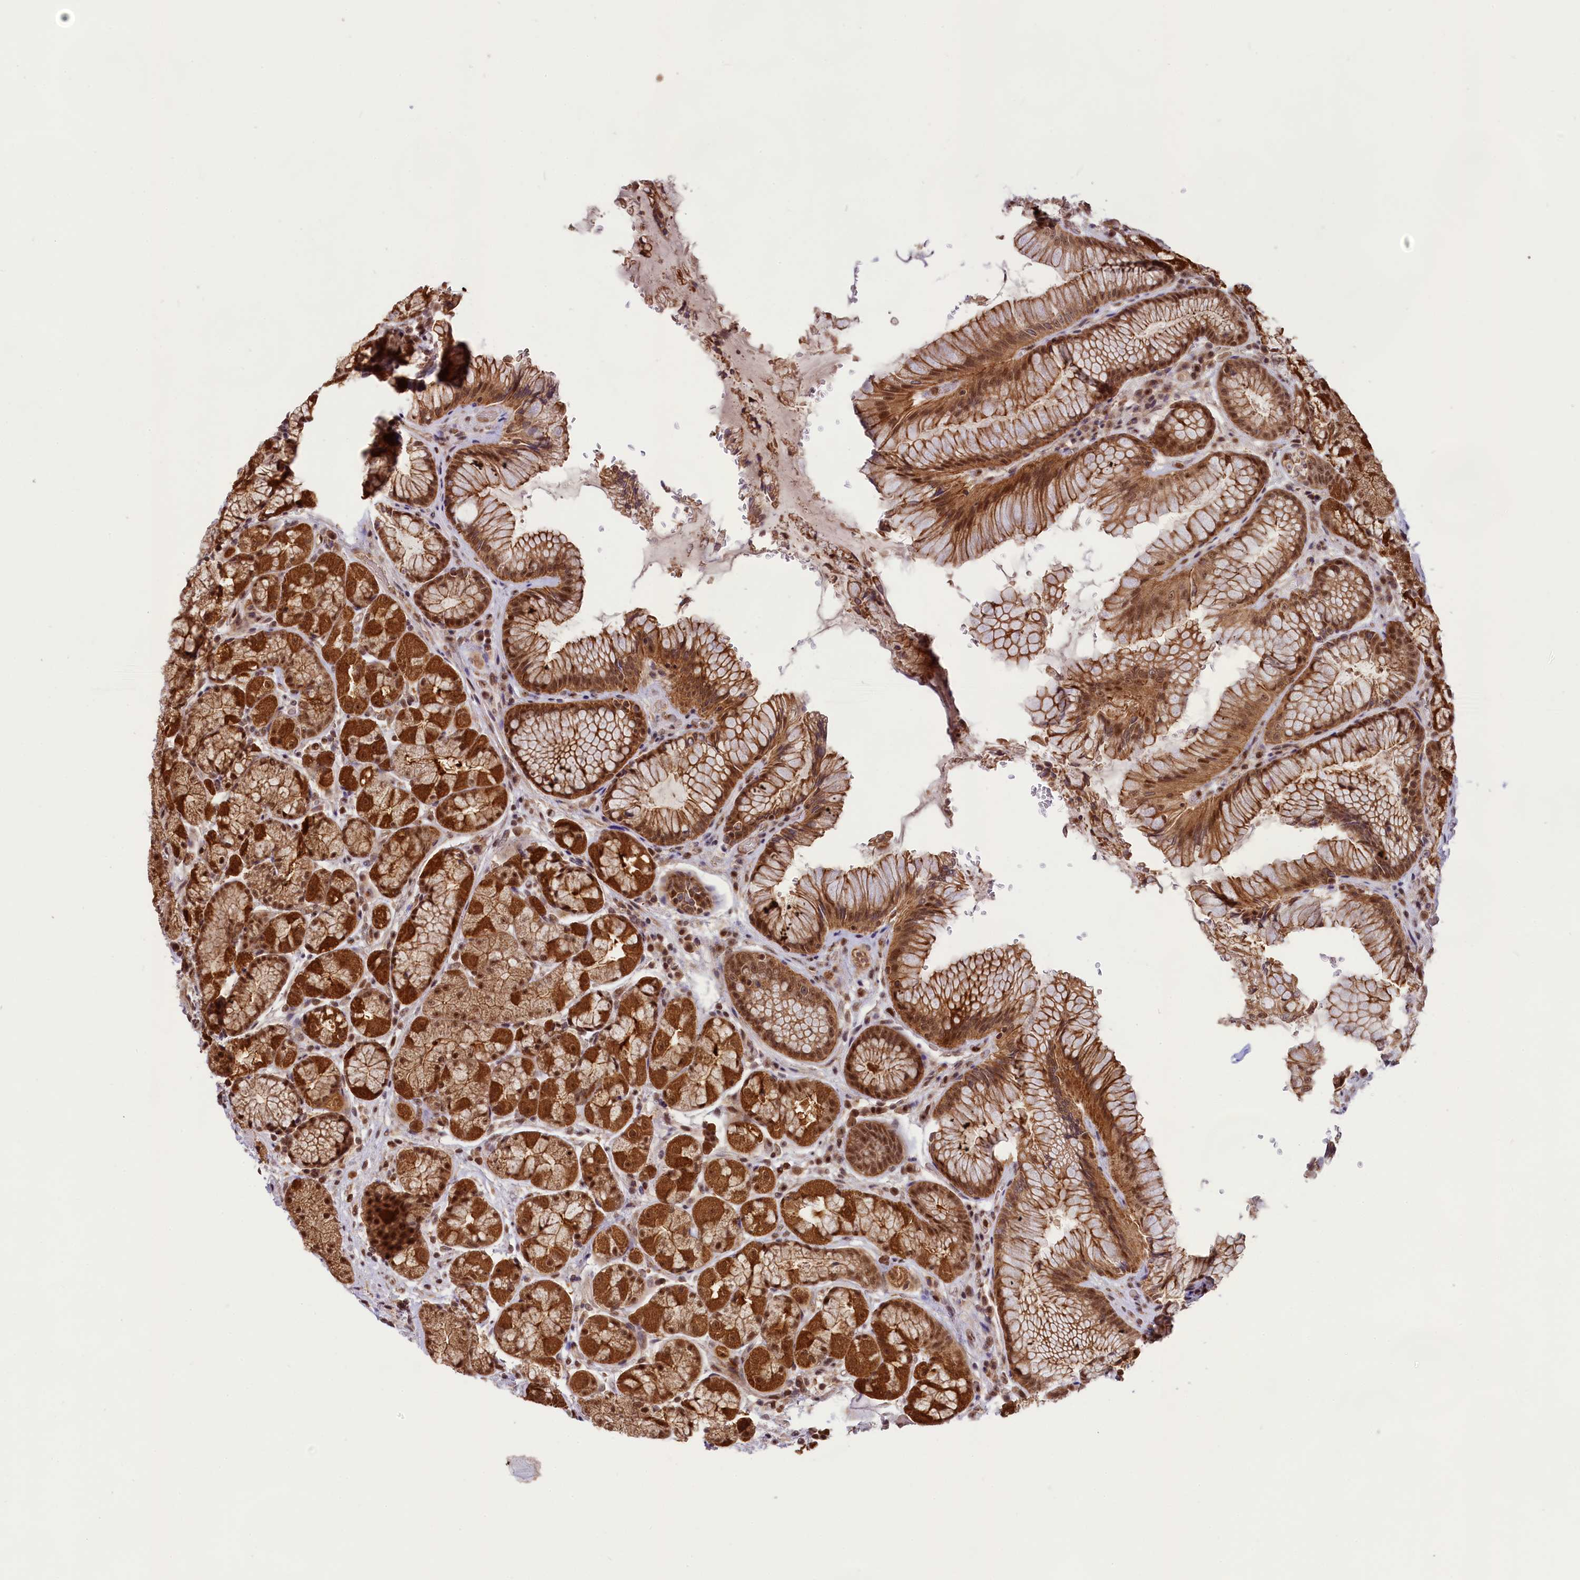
{"staining": {"intensity": "strong", "quantity": ">75%", "location": "cytoplasmic/membranous,nuclear"}, "tissue": "stomach", "cell_type": "Glandular cells", "image_type": "normal", "snomed": [{"axis": "morphology", "description": "Normal tissue, NOS"}, {"axis": "topography", "description": "Stomach"}], "caption": "Strong cytoplasmic/membranous,nuclear positivity for a protein is identified in approximately >75% of glandular cells of benign stomach using immunohistochemistry (IHC).", "gene": "CARD8", "patient": {"sex": "male", "age": 63}}